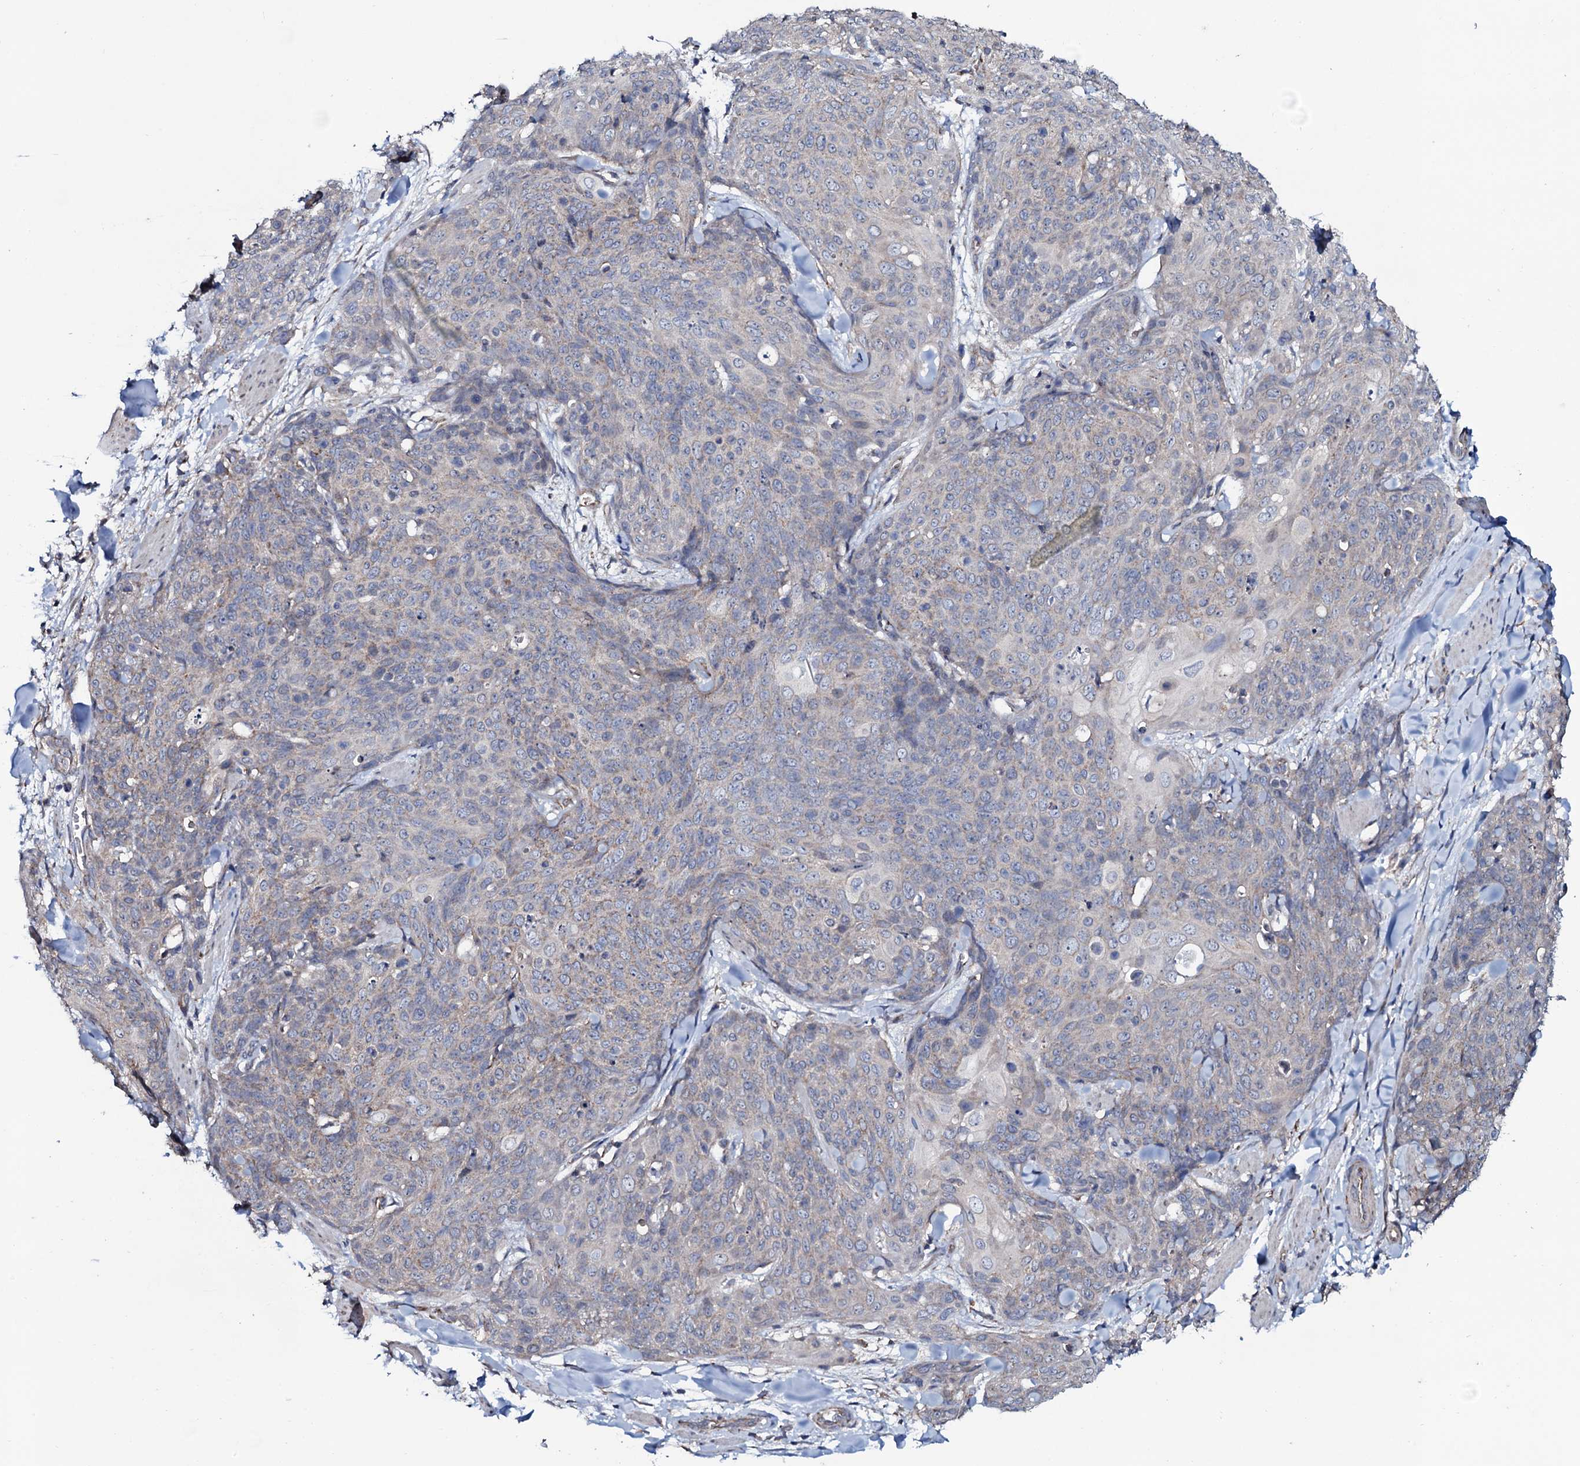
{"staining": {"intensity": "weak", "quantity": "25%-75%", "location": "cytoplasmic/membranous"}, "tissue": "skin cancer", "cell_type": "Tumor cells", "image_type": "cancer", "snomed": [{"axis": "morphology", "description": "Squamous cell carcinoma, NOS"}, {"axis": "topography", "description": "Skin"}, {"axis": "topography", "description": "Vulva"}], "caption": "A photomicrograph of human squamous cell carcinoma (skin) stained for a protein displays weak cytoplasmic/membranous brown staining in tumor cells.", "gene": "PPP1R3D", "patient": {"sex": "female", "age": 85}}